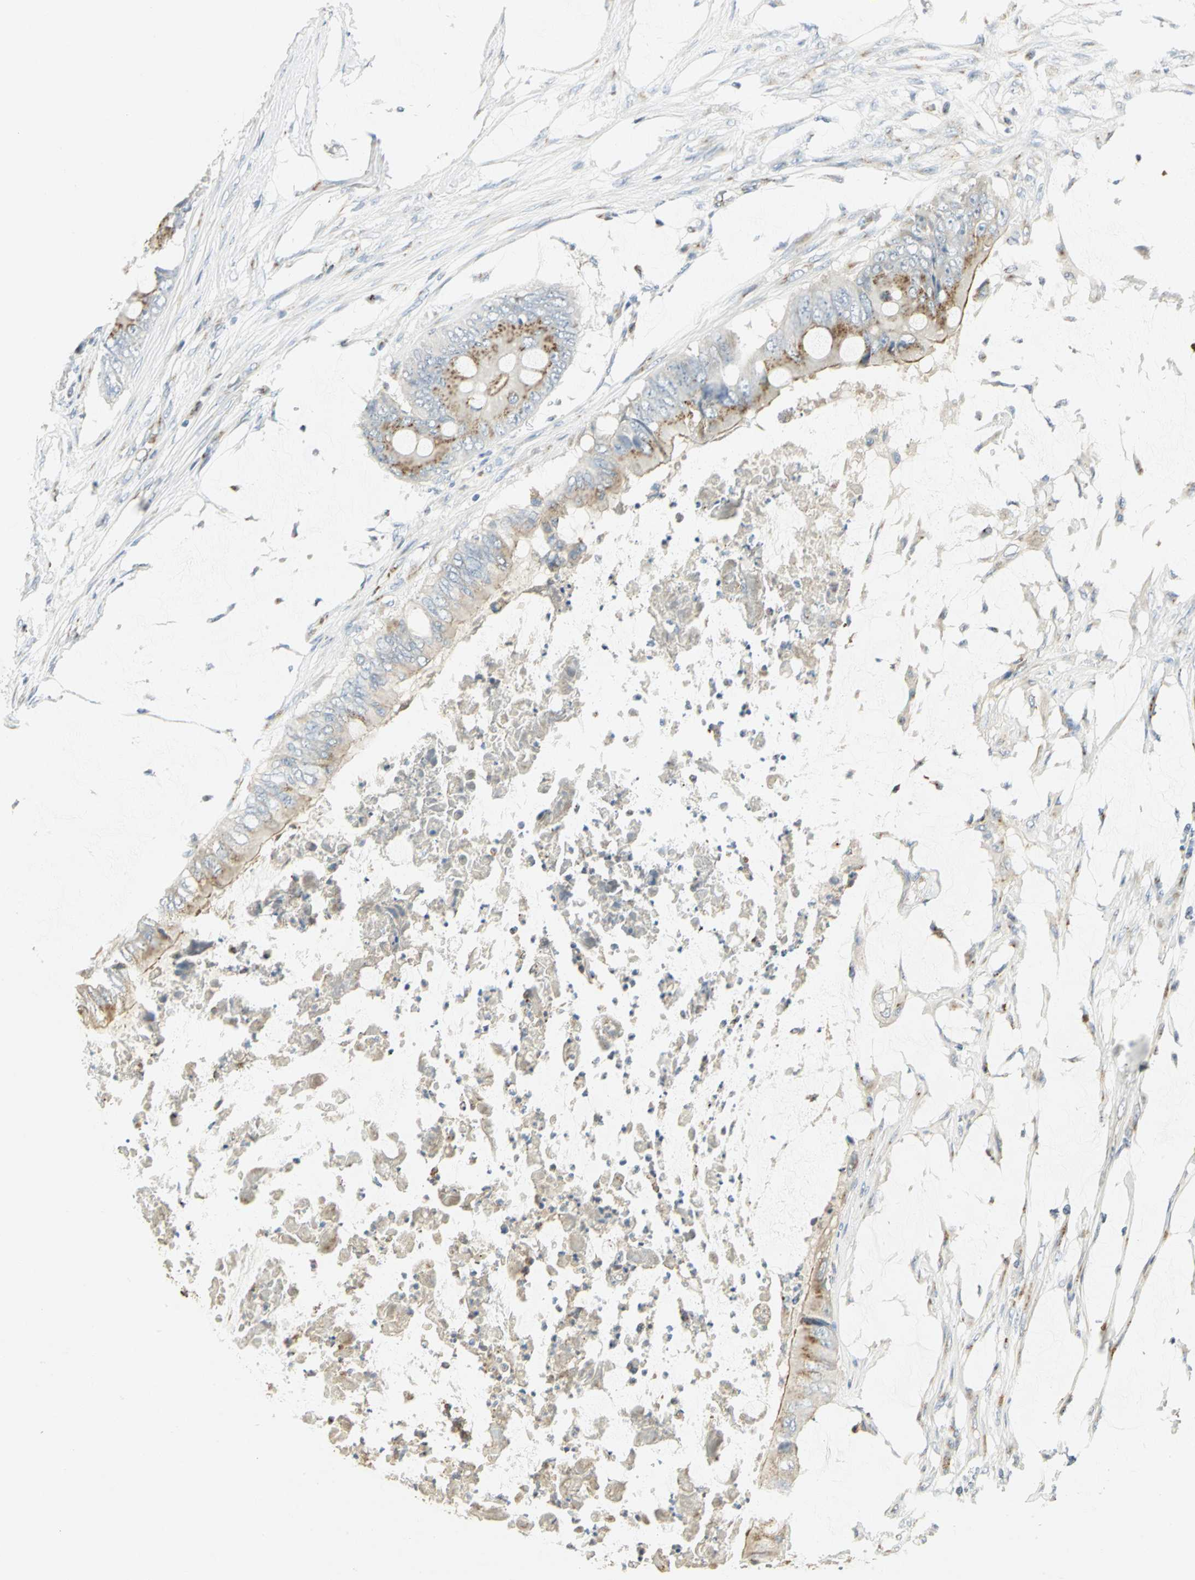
{"staining": {"intensity": "moderate", "quantity": ">75%", "location": "cytoplasmic/membranous"}, "tissue": "colorectal cancer", "cell_type": "Tumor cells", "image_type": "cancer", "snomed": [{"axis": "morphology", "description": "Normal tissue, NOS"}, {"axis": "morphology", "description": "Adenocarcinoma, NOS"}, {"axis": "topography", "description": "Rectum"}, {"axis": "topography", "description": "Peripheral nerve tissue"}], "caption": "Immunohistochemical staining of colorectal cancer (adenocarcinoma) reveals medium levels of moderate cytoplasmic/membranous expression in approximately >75% of tumor cells.", "gene": "TM9SF2", "patient": {"sex": "female", "age": 77}}